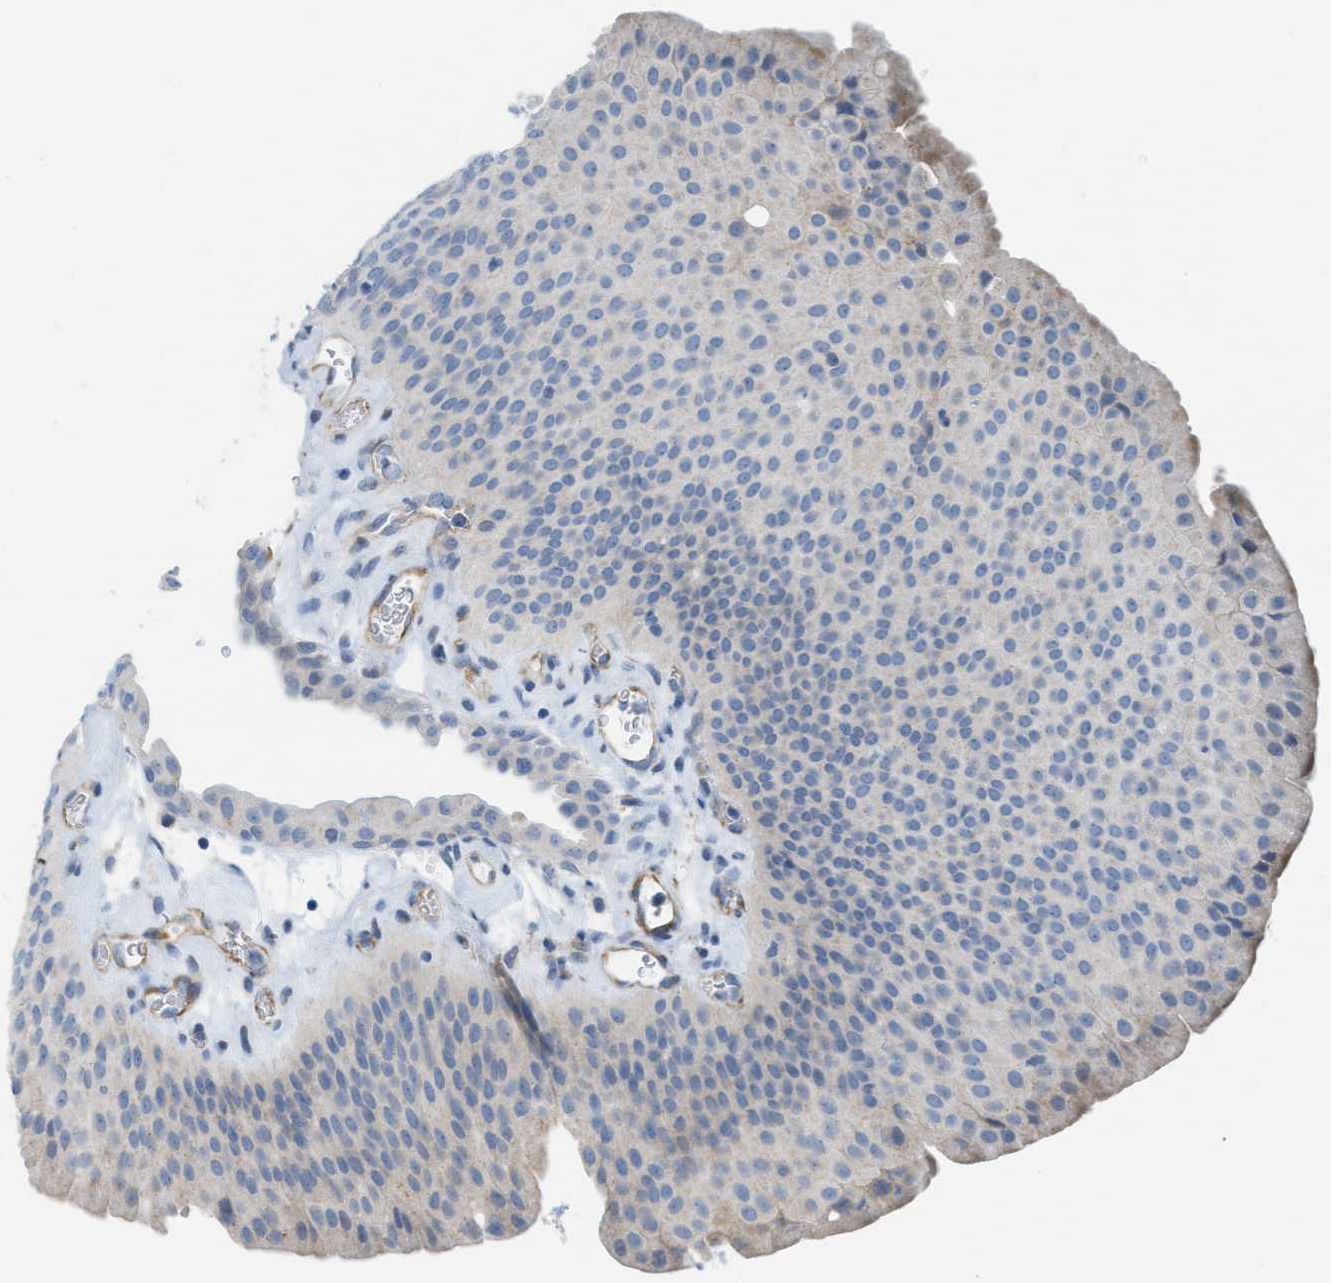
{"staining": {"intensity": "negative", "quantity": "none", "location": "none"}, "tissue": "urothelial cancer", "cell_type": "Tumor cells", "image_type": "cancer", "snomed": [{"axis": "morphology", "description": "Urothelial carcinoma, Low grade"}, {"axis": "morphology", "description": "Urothelial carcinoma, High grade"}, {"axis": "topography", "description": "Urinary bladder"}], "caption": "Tumor cells show no significant protein expression in low-grade urothelial carcinoma.", "gene": "SLC12A1", "patient": {"sex": "male", "age": 35}}